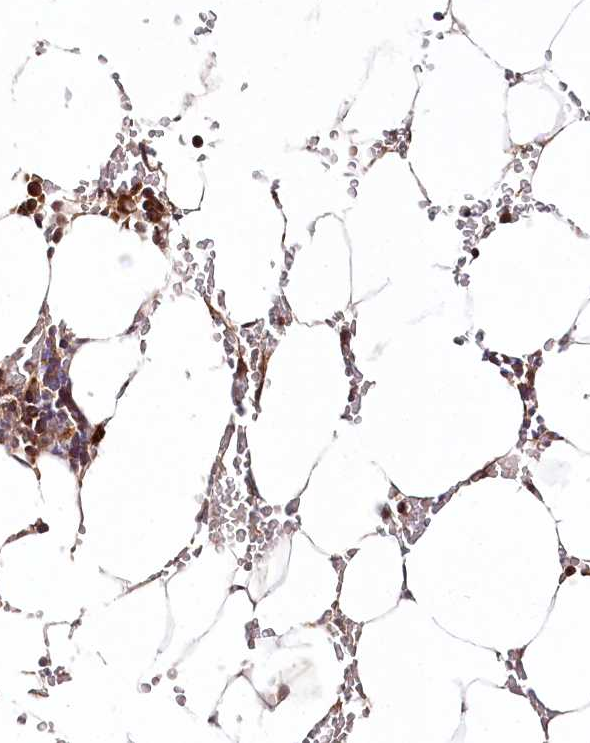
{"staining": {"intensity": "moderate", "quantity": ">75%", "location": "cytoplasmic/membranous"}, "tissue": "bone marrow", "cell_type": "Hematopoietic cells", "image_type": "normal", "snomed": [{"axis": "morphology", "description": "Normal tissue, NOS"}, {"axis": "topography", "description": "Bone marrow"}], "caption": "Approximately >75% of hematopoietic cells in benign human bone marrow exhibit moderate cytoplasmic/membranous protein staining as visualized by brown immunohistochemical staining.", "gene": "INPP4B", "patient": {"sex": "male", "age": 70}}